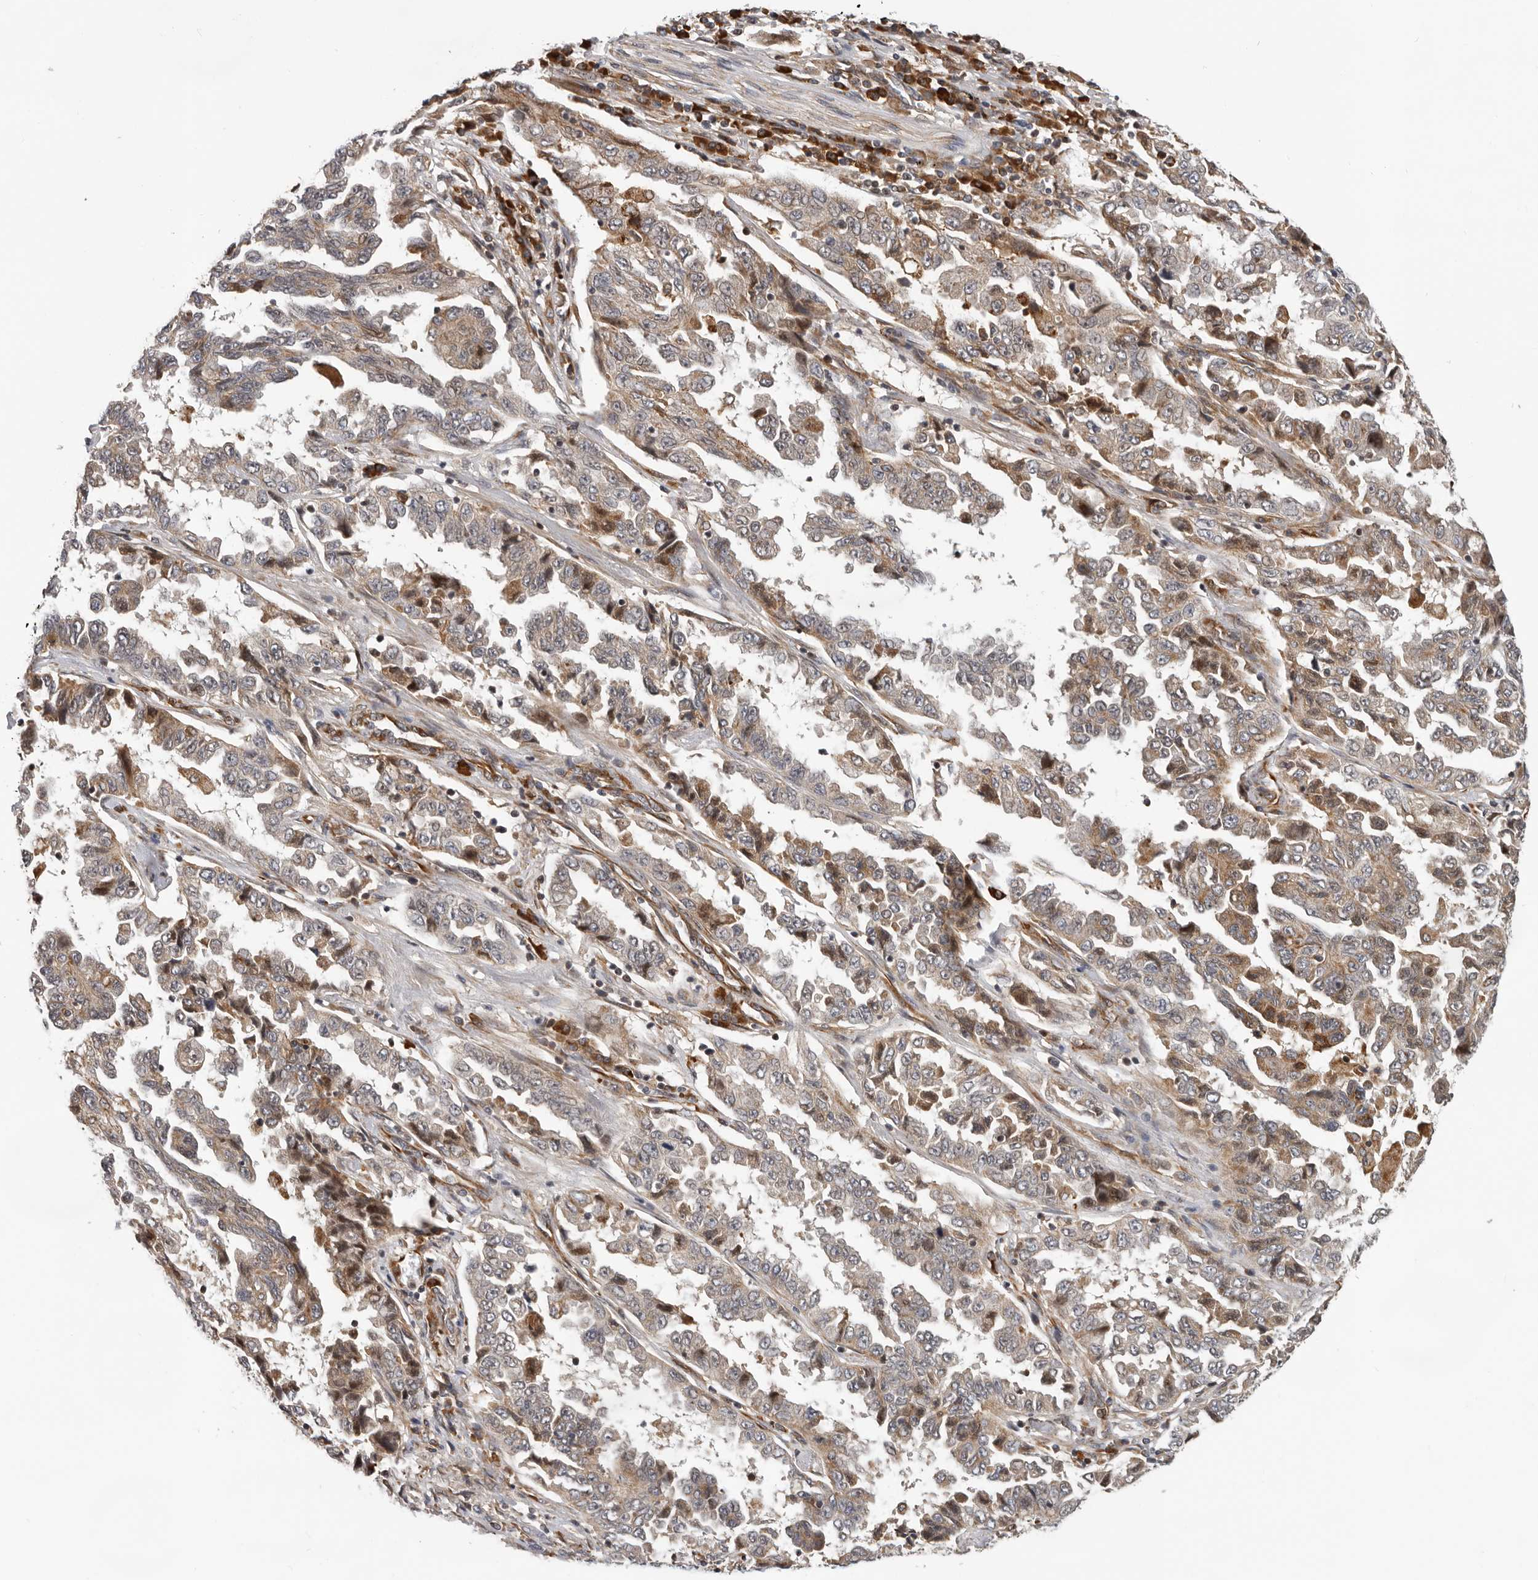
{"staining": {"intensity": "moderate", "quantity": "25%-75%", "location": "cytoplasmic/membranous"}, "tissue": "lung cancer", "cell_type": "Tumor cells", "image_type": "cancer", "snomed": [{"axis": "morphology", "description": "Adenocarcinoma, NOS"}, {"axis": "topography", "description": "Lung"}], "caption": "High-magnification brightfield microscopy of lung cancer stained with DAB (brown) and counterstained with hematoxylin (blue). tumor cells exhibit moderate cytoplasmic/membranous staining is present in about25%-75% of cells.", "gene": "RNF157", "patient": {"sex": "female", "age": 51}}